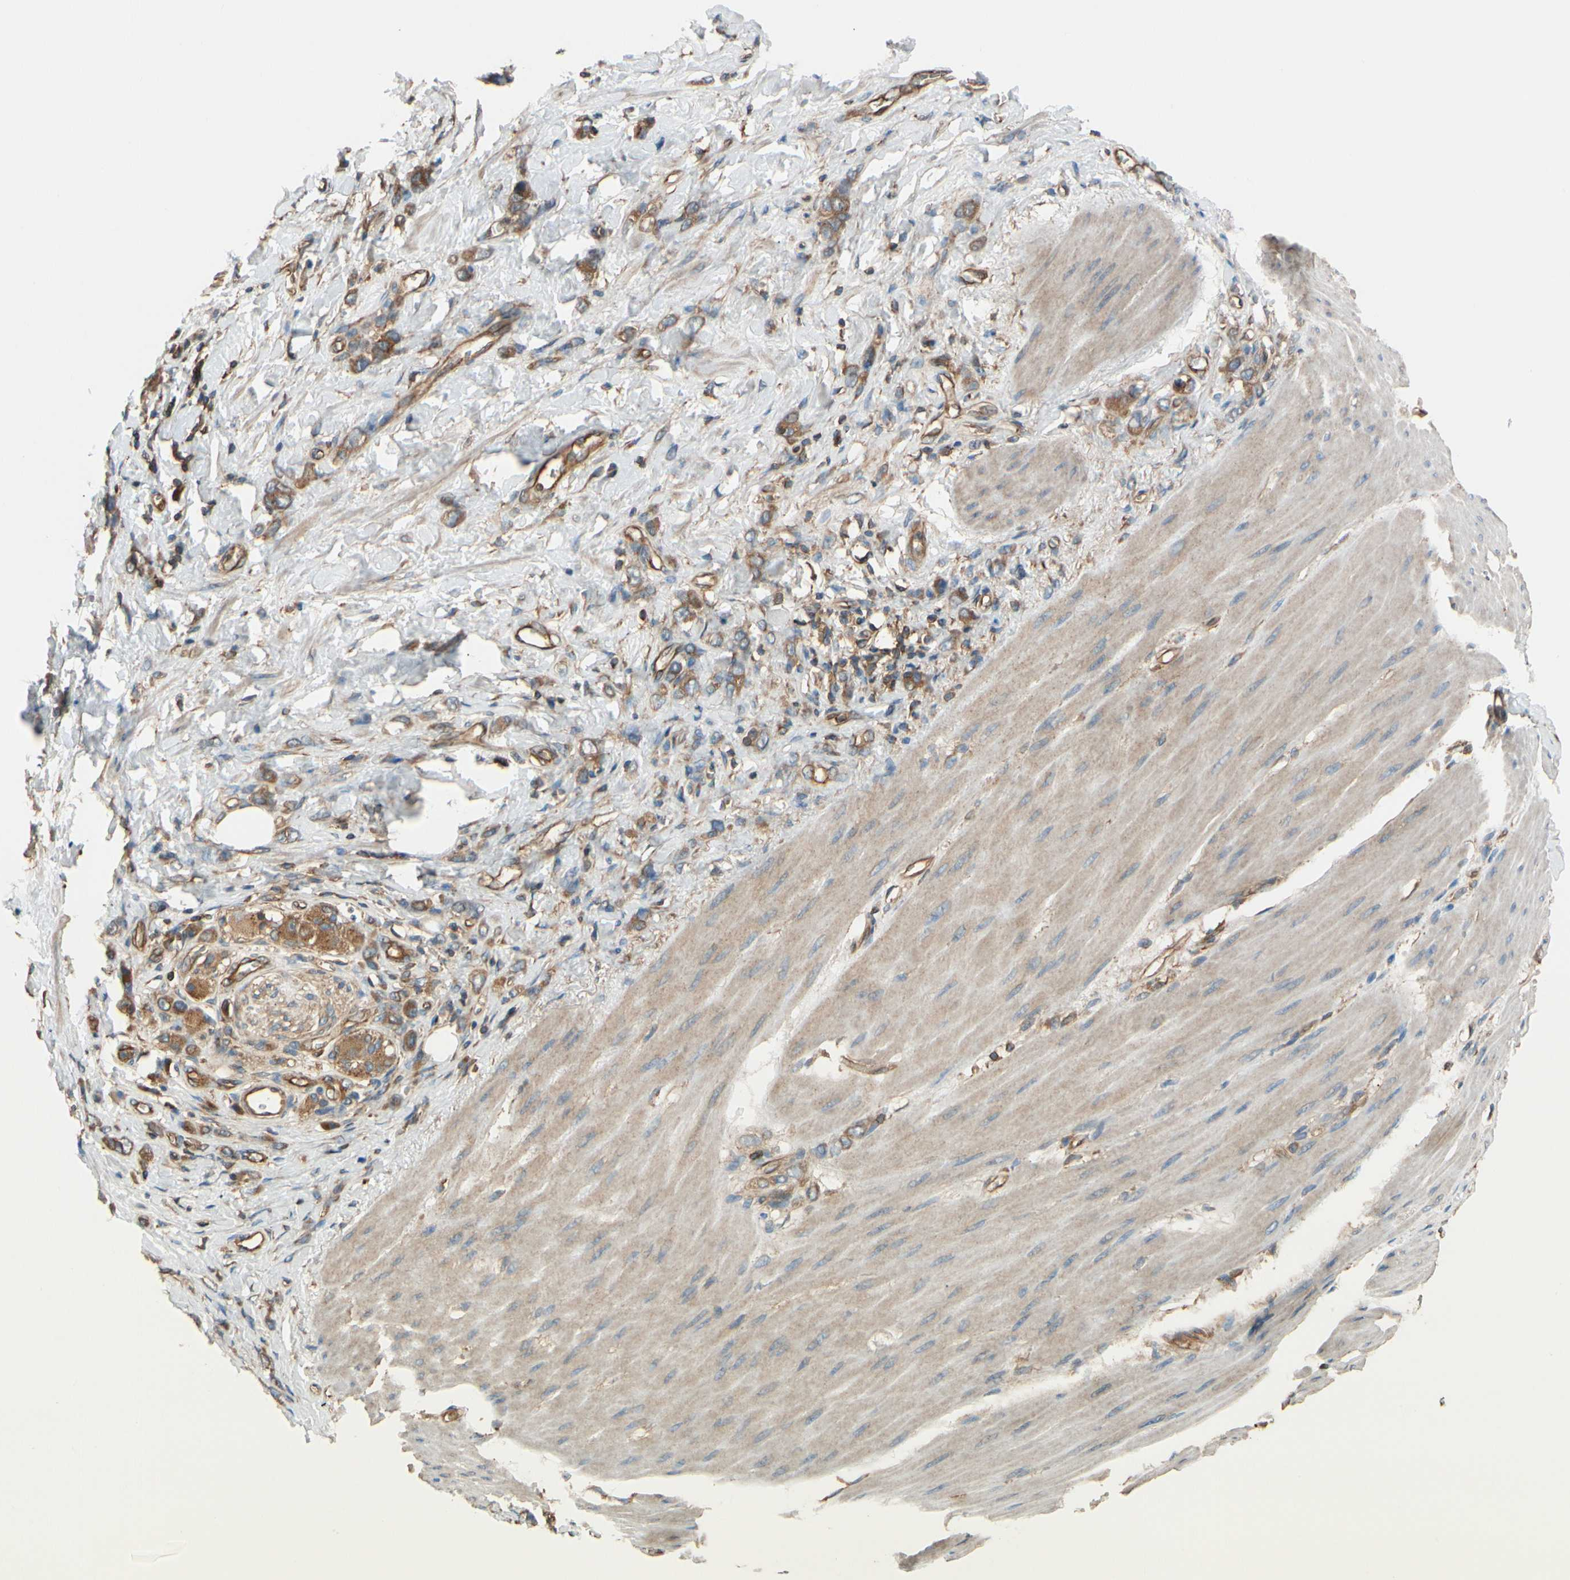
{"staining": {"intensity": "moderate", "quantity": "25%-75%", "location": "cytoplasmic/membranous"}, "tissue": "stomach cancer", "cell_type": "Tumor cells", "image_type": "cancer", "snomed": [{"axis": "morphology", "description": "Adenocarcinoma, NOS"}, {"axis": "topography", "description": "Stomach"}], "caption": "Tumor cells exhibit medium levels of moderate cytoplasmic/membranous staining in about 25%-75% of cells in human adenocarcinoma (stomach).", "gene": "EPS15", "patient": {"sex": "male", "age": 82}}